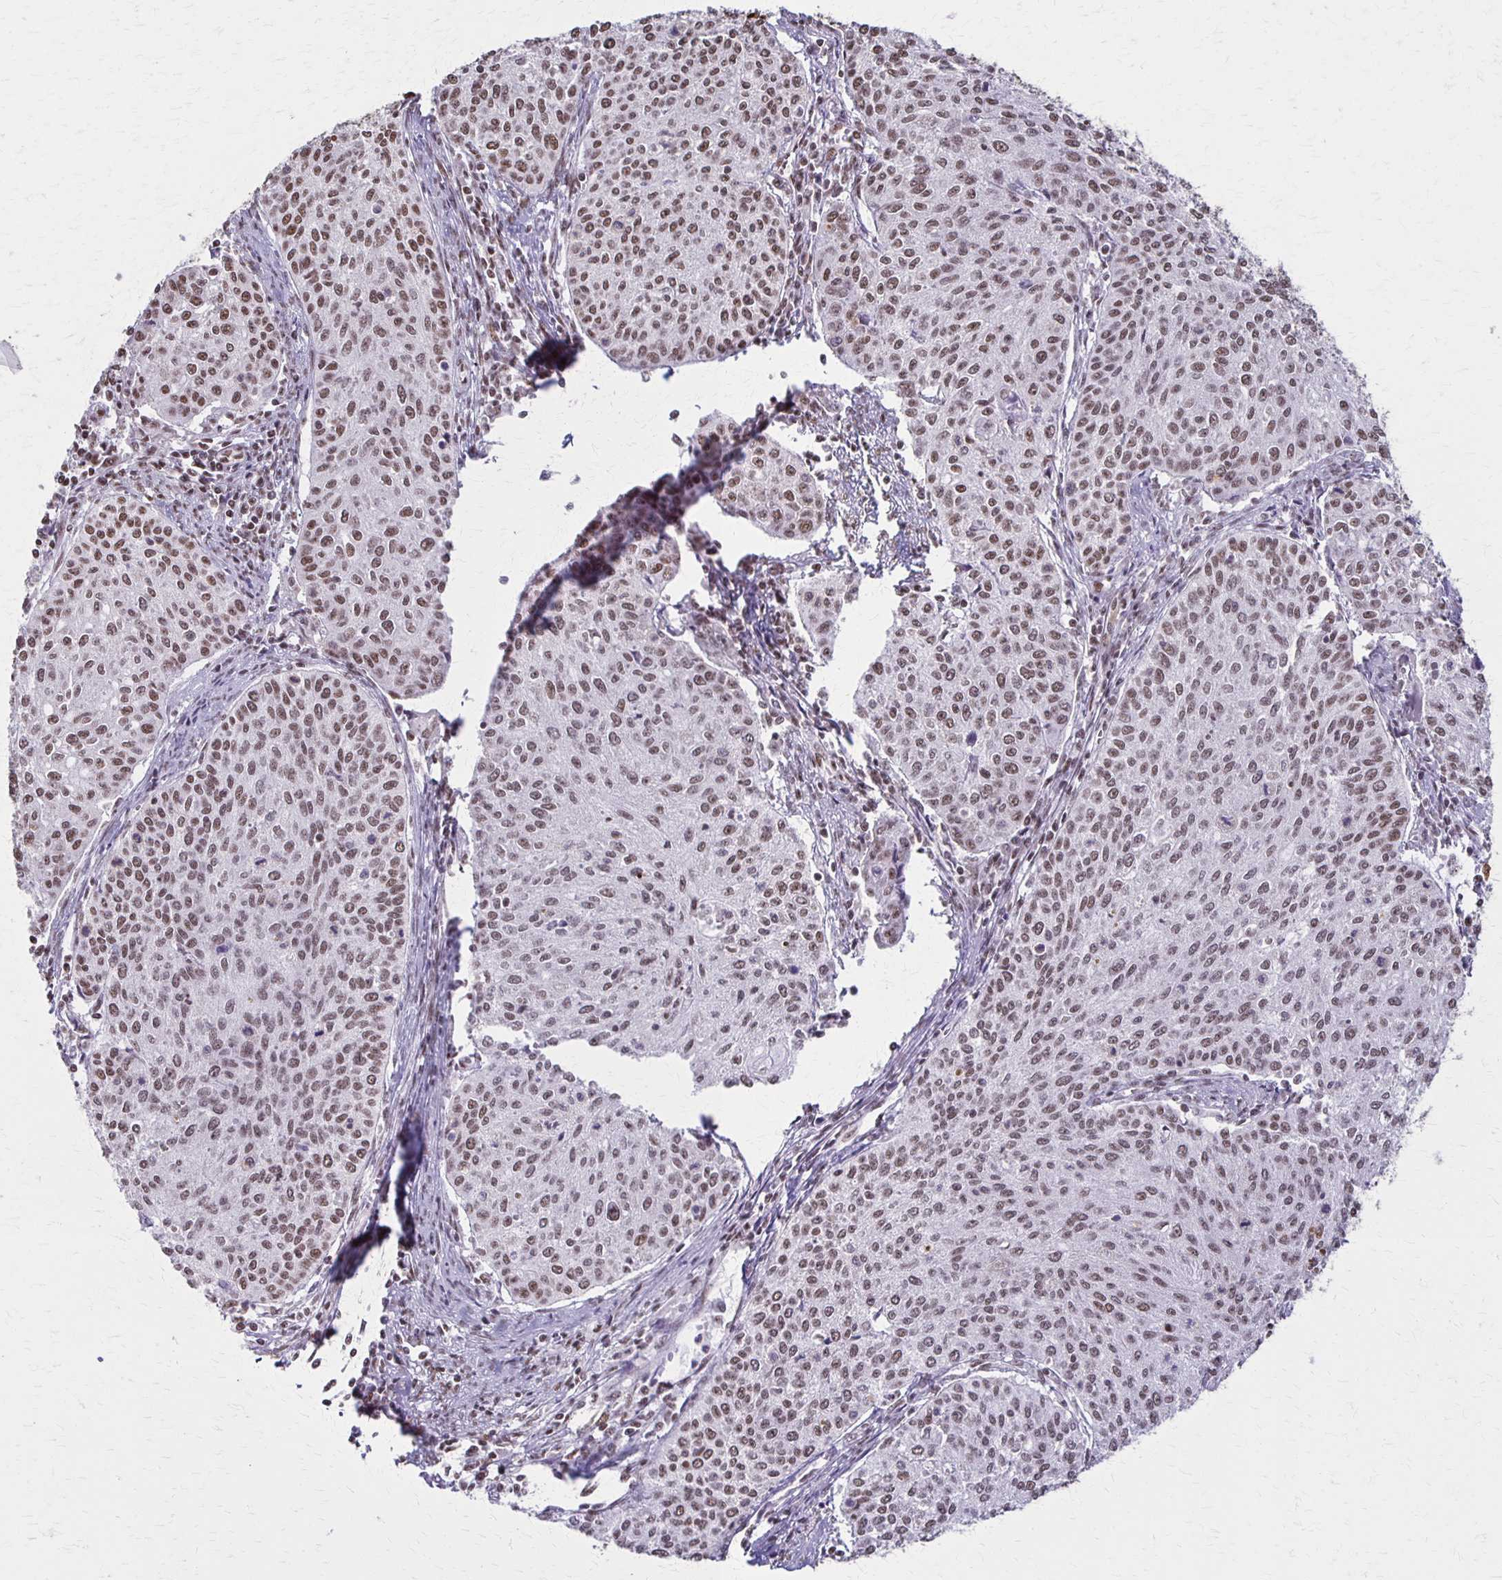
{"staining": {"intensity": "moderate", "quantity": ">75%", "location": "nuclear"}, "tissue": "cervical cancer", "cell_type": "Tumor cells", "image_type": "cancer", "snomed": [{"axis": "morphology", "description": "Squamous cell carcinoma, NOS"}, {"axis": "topography", "description": "Cervix"}], "caption": "Approximately >75% of tumor cells in human cervical squamous cell carcinoma show moderate nuclear protein positivity as visualized by brown immunohistochemical staining.", "gene": "XRCC6", "patient": {"sex": "female", "age": 38}}